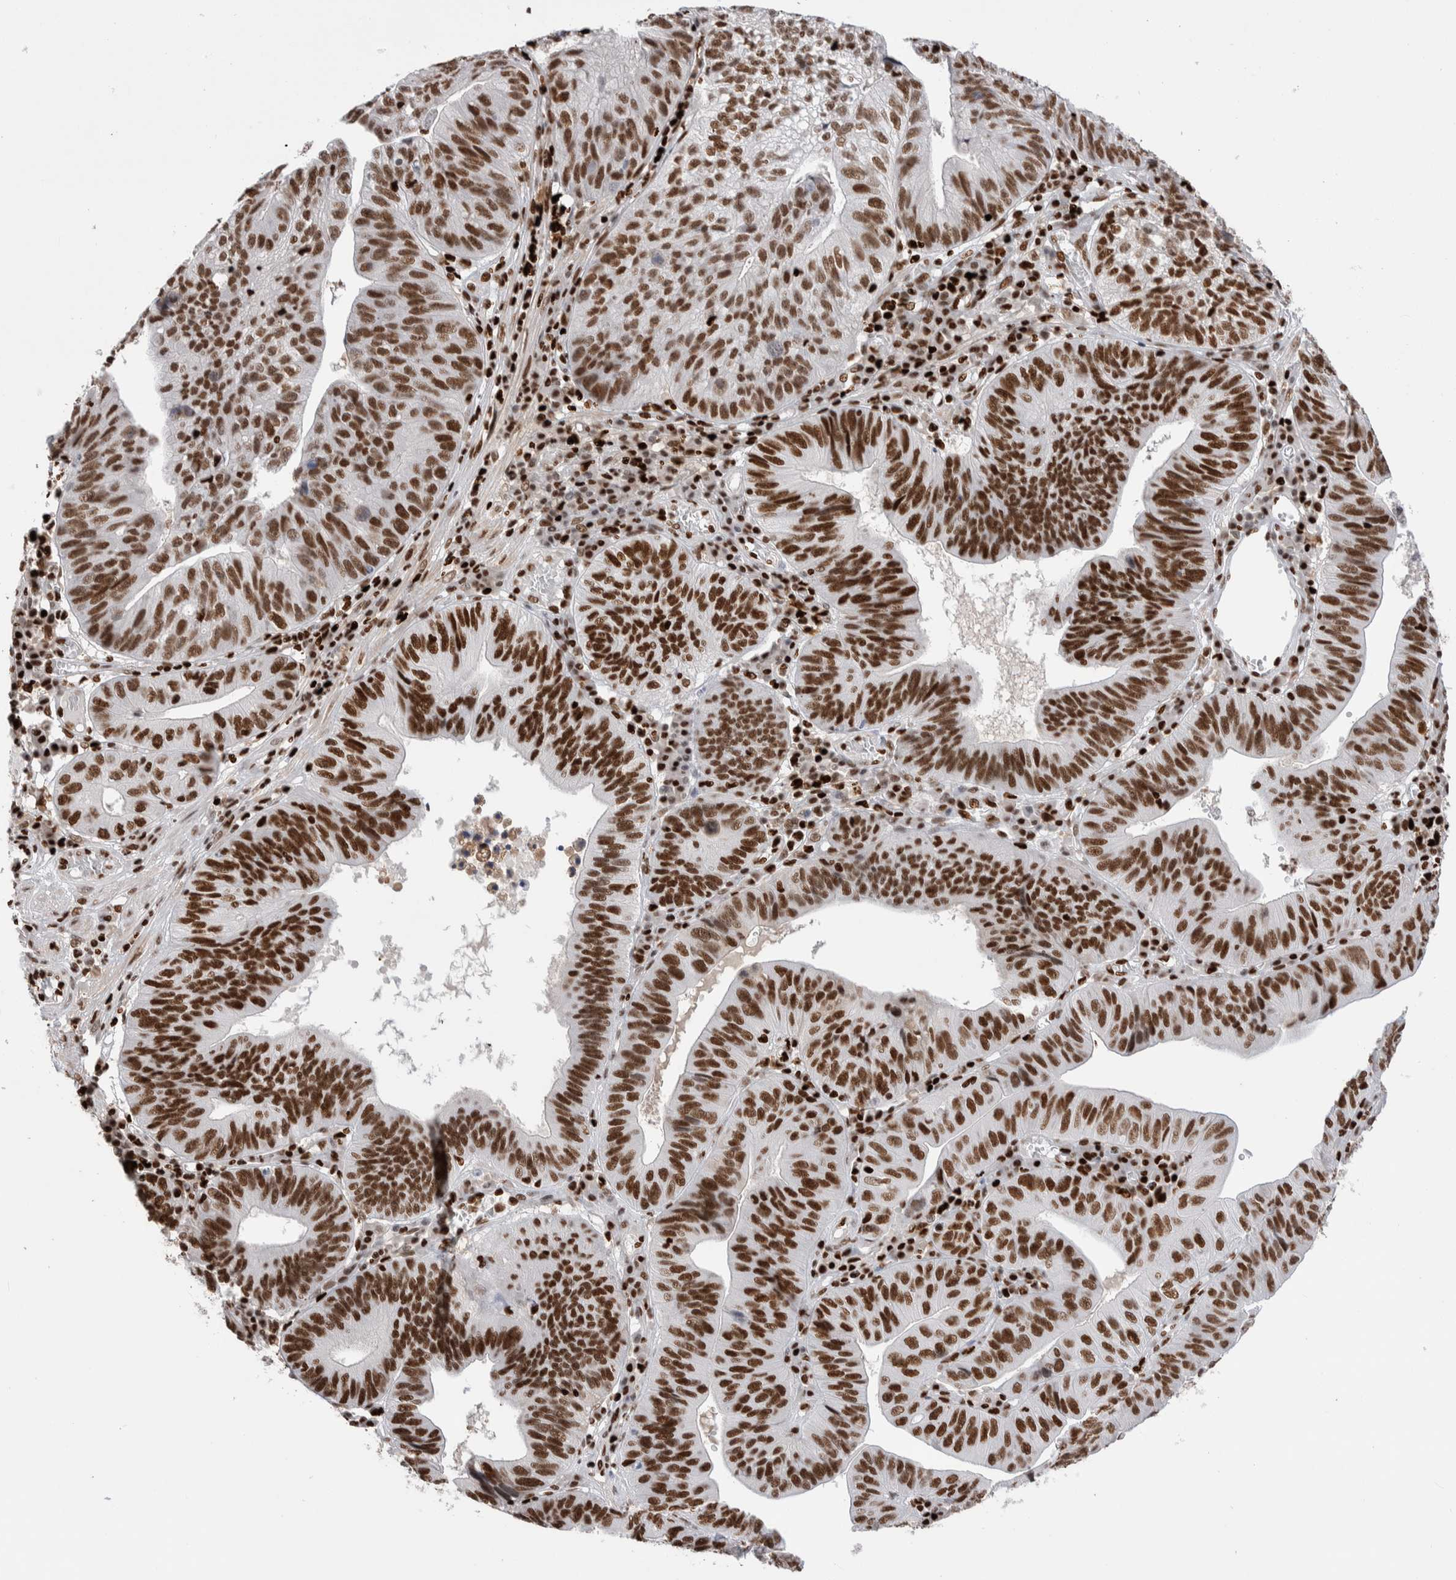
{"staining": {"intensity": "strong", "quantity": ">75%", "location": "nuclear"}, "tissue": "stomach cancer", "cell_type": "Tumor cells", "image_type": "cancer", "snomed": [{"axis": "morphology", "description": "Adenocarcinoma, NOS"}, {"axis": "topography", "description": "Stomach"}], "caption": "An IHC photomicrograph of neoplastic tissue is shown. Protein staining in brown highlights strong nuclear positivity in adenocarcinoma (stomach) within tumor cells.", "gene": "RNASEK-C17orf49", "patient": {"sex": "male", "age": 59}}